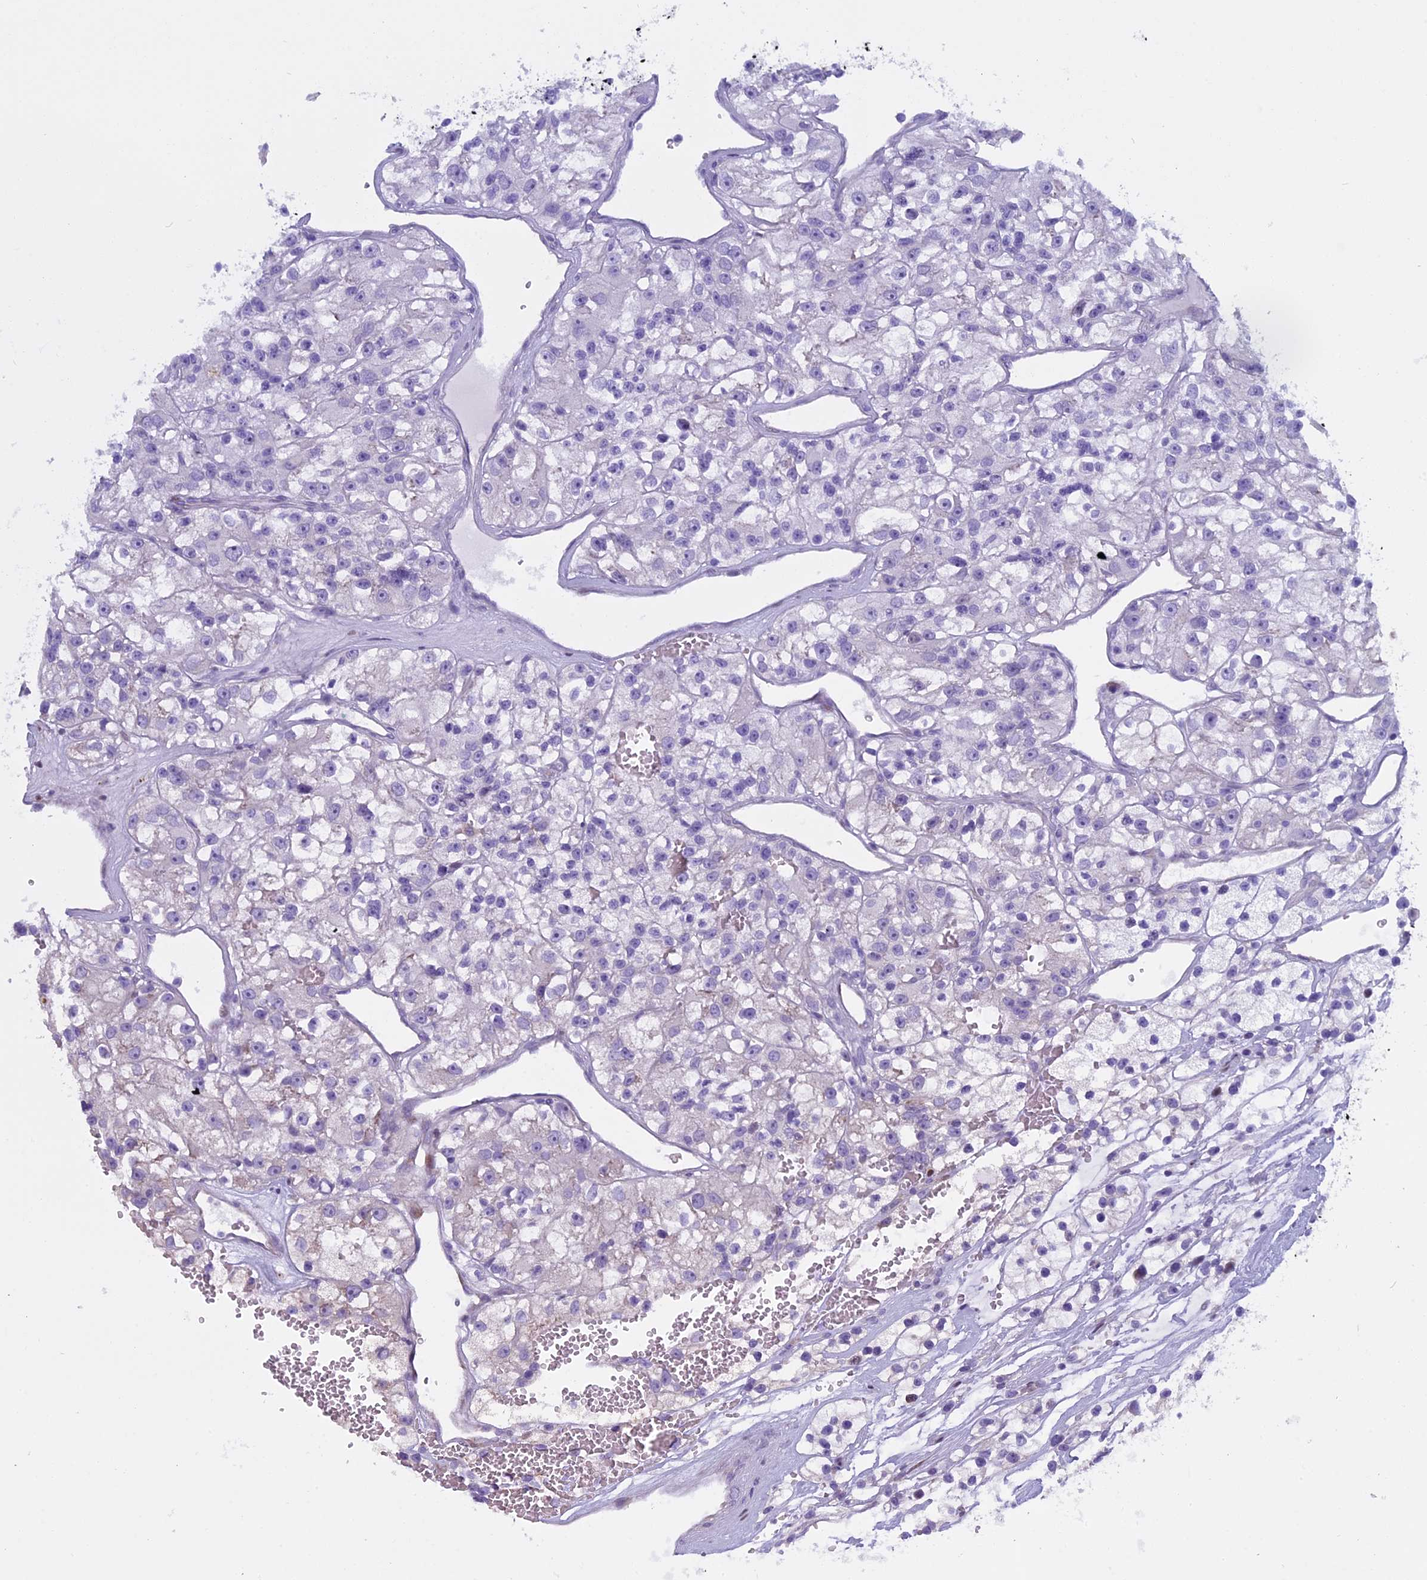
{"staining": {"intensity": "negative", "quantity": "none", "location": "none"}, "tissue": "renal cancer", "cell_type": "Tumor cells", "image_type": "cancer", "snomed": [{"axis": "morphology", "description": "Adenocarcinoma, NOS"}, {"axis": "topography", "description": "Kidney"}], "caption": "DAB immunohistochemical staining of renal cancer displays no significant positivity in tumor cells. (IHC, brightfield microscopy, high magnification).", "gene": "KCTD21", "patient": {"sex": "female", "age": 57}}